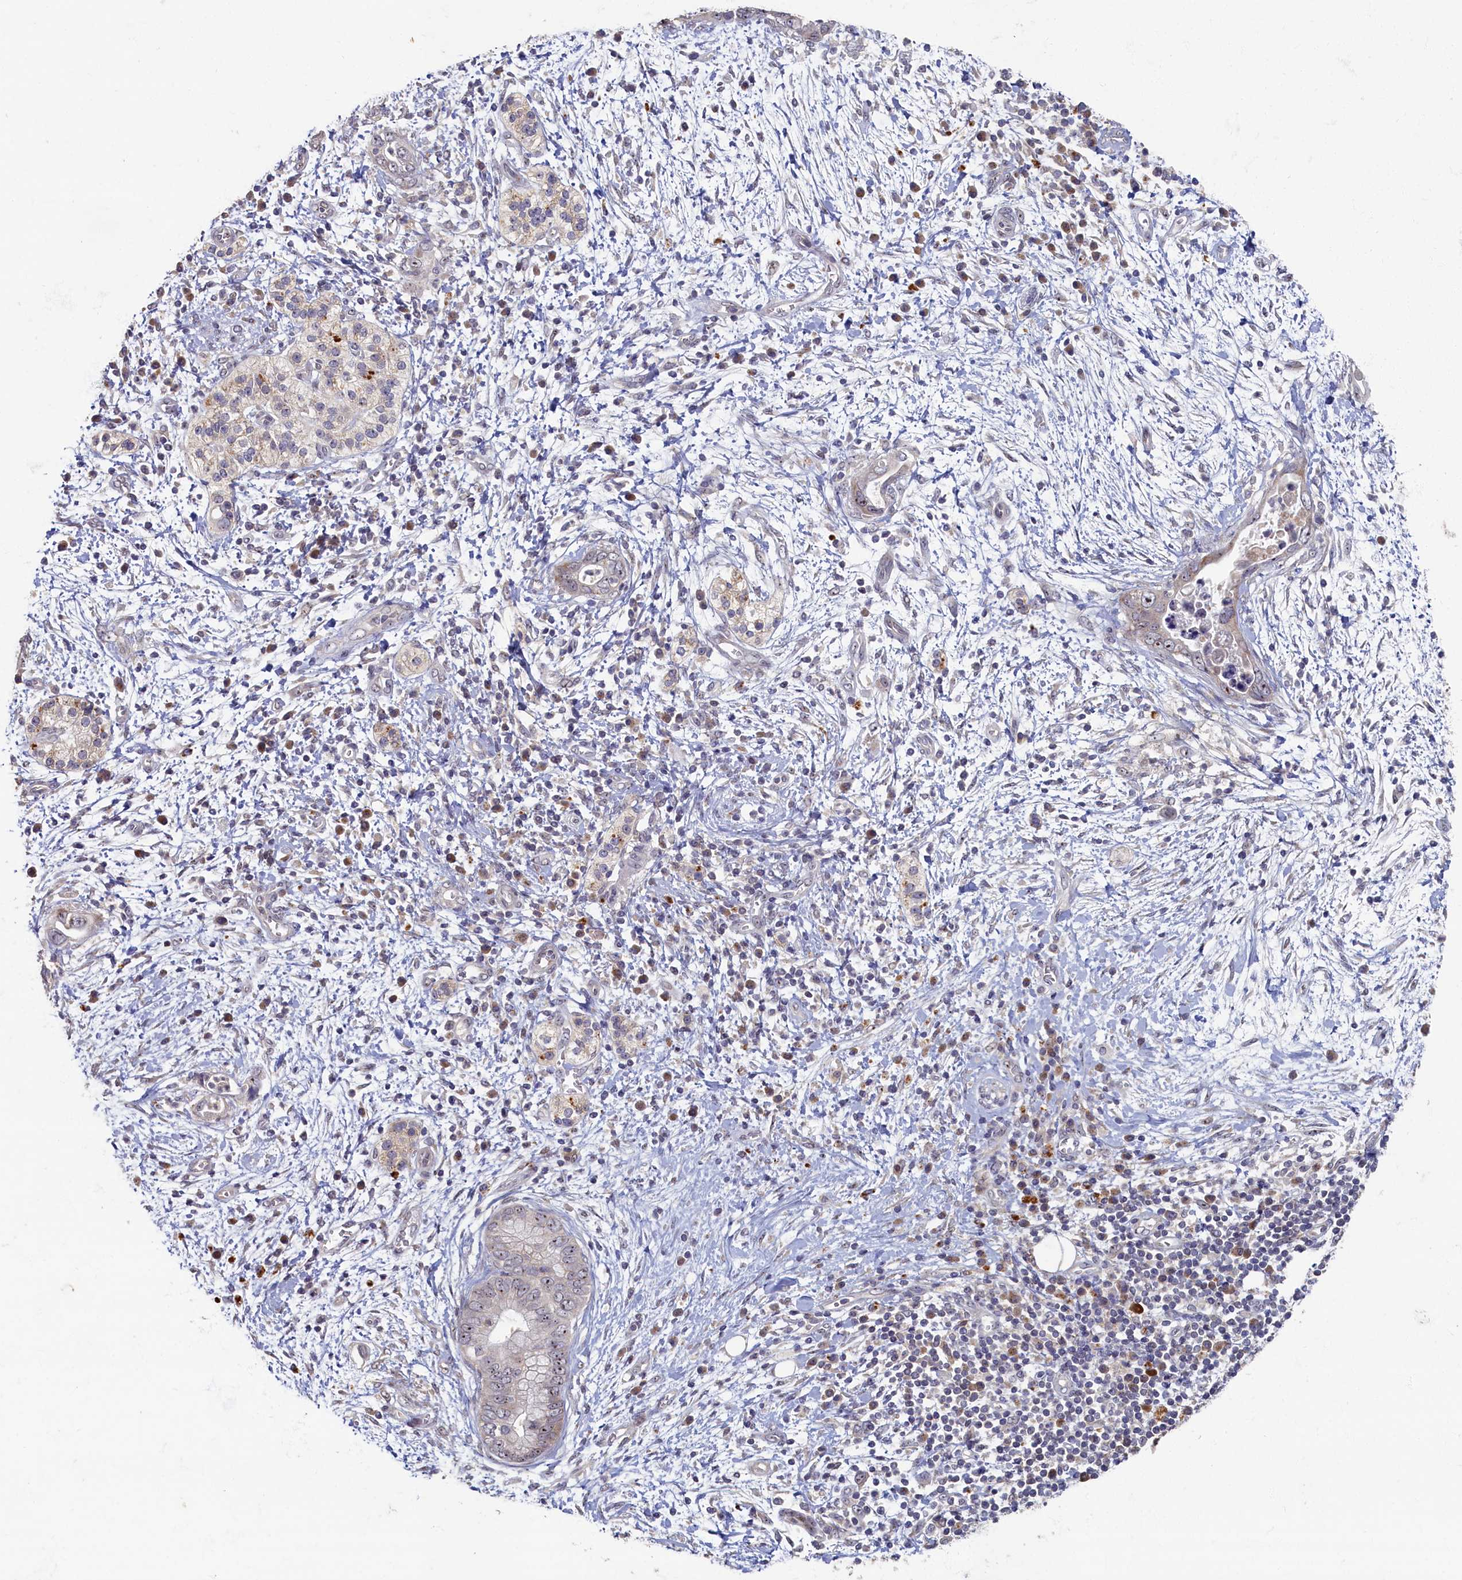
{"staining": {"intensity": "moderate", "quantity": ">75%", "location": "nuclear"}, "tissue": "pancreatic cancer", "cell_type": "Tumor cells", "image_type": "cancer", "snomed": [{"axis": "morphology", "description": "Adenocarcinoma, NOS"}, {"axis": "topography", "description": "Pancreas"}], "caption": "Pancreatic cancer (adenocarcinoma) stained with a protein marker reveals moderate staining in tumor cells.", "gene": "HUNK", "patient": {"sex": "male", "age": 75}}